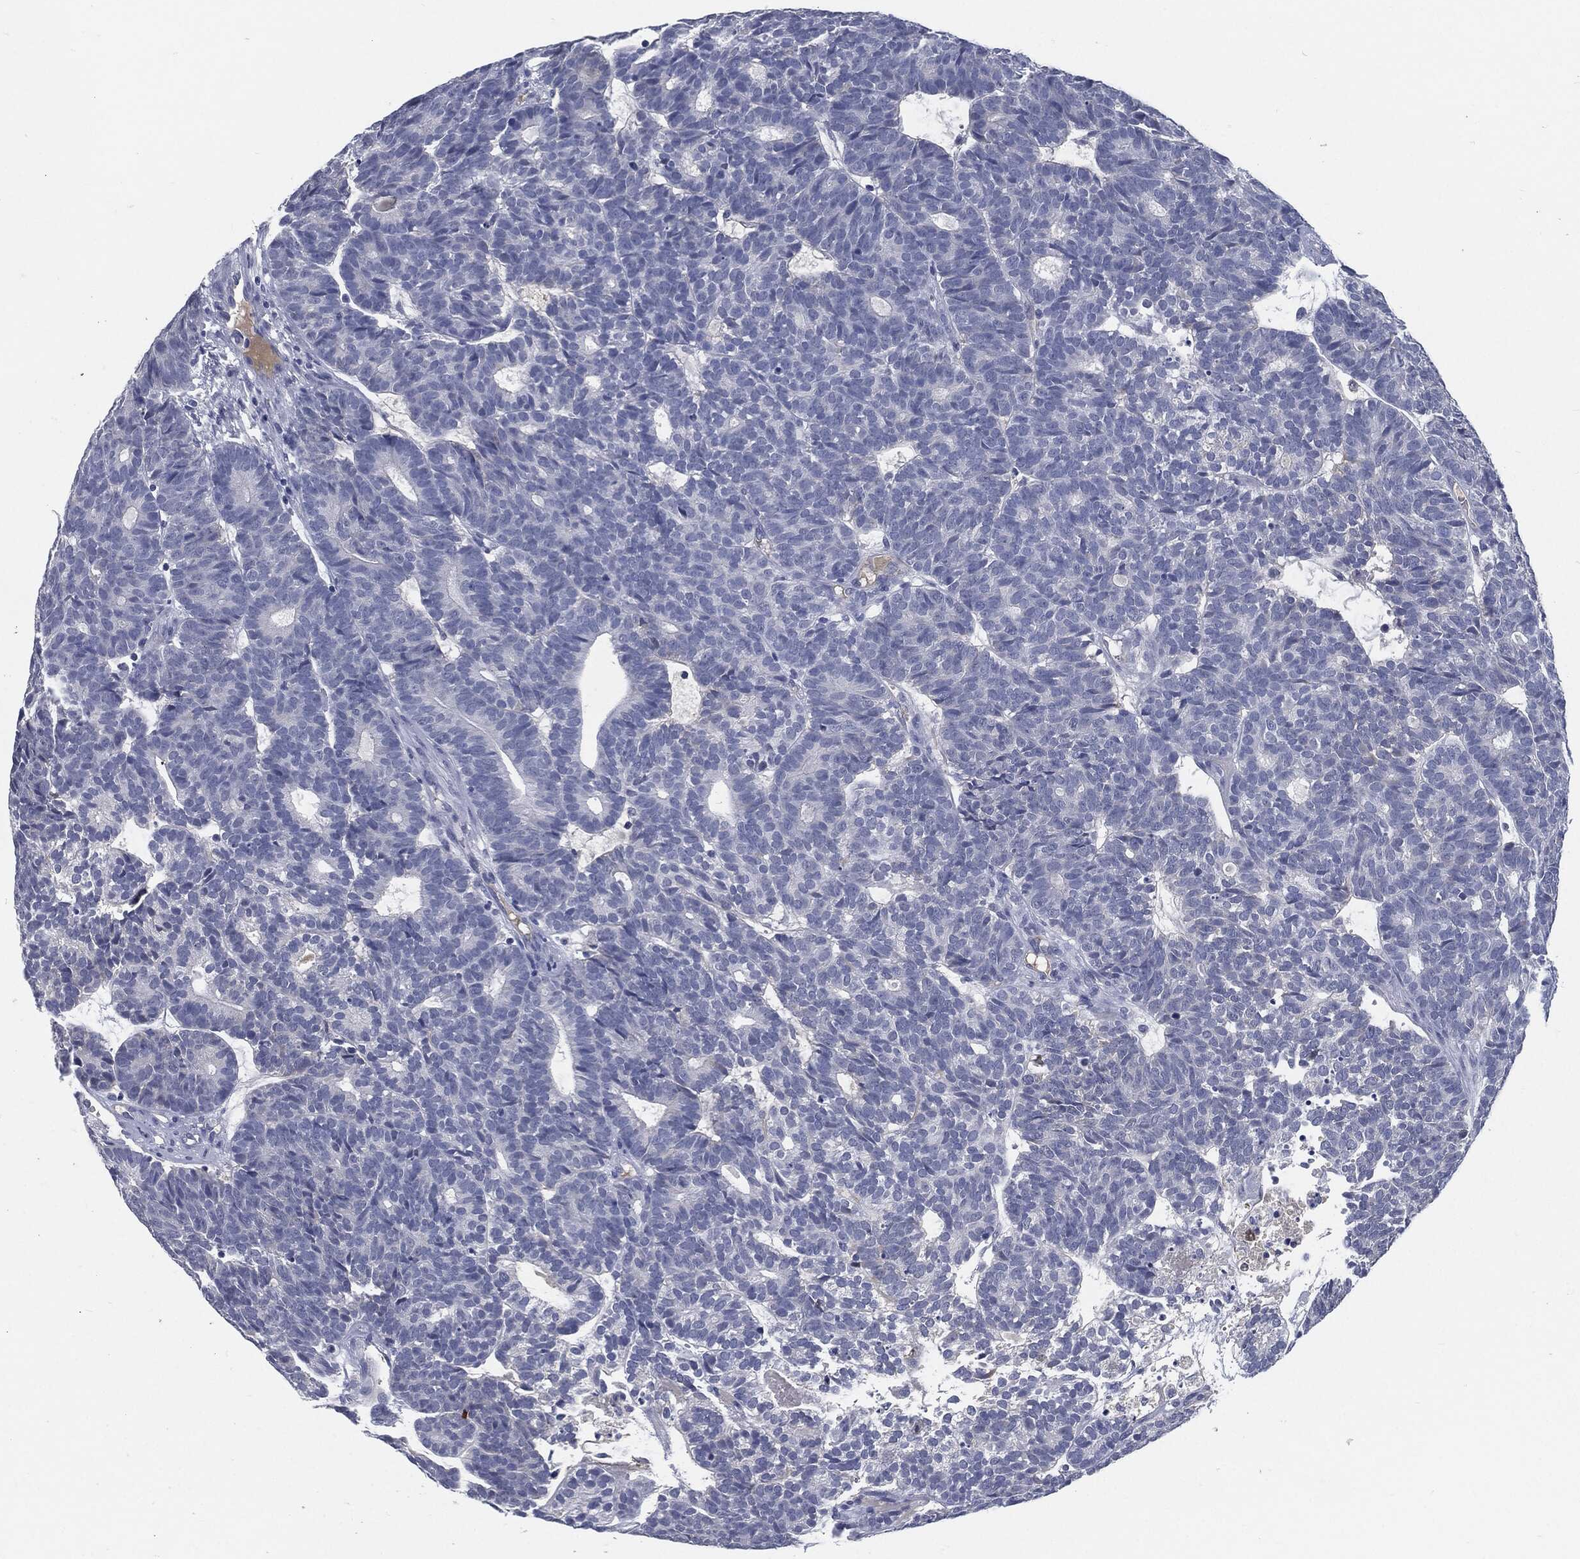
{"staining": {"intensity": "negative", "quantity": "none", "location": "none"}, "tissue": "head and neck cancer", "cell_type": "Tumor cells", "image_type": "cancer", "snomed": [{"axis": "morphology", "description": "Adenocarcinoma, NOS"}, {"axis": "topography", "description": "Head-Neck"}], "caption": "Immunohistochemical staining of human head and neck adenocarcinoma displays no significant positivity in tumor cells. (Brightfield microscopy of DAB (3,3'-diaminobenzidine) immunohistochemistry at high magnification).", "gene": "MST1", "patient": {"sex": "female", "age": 81}}